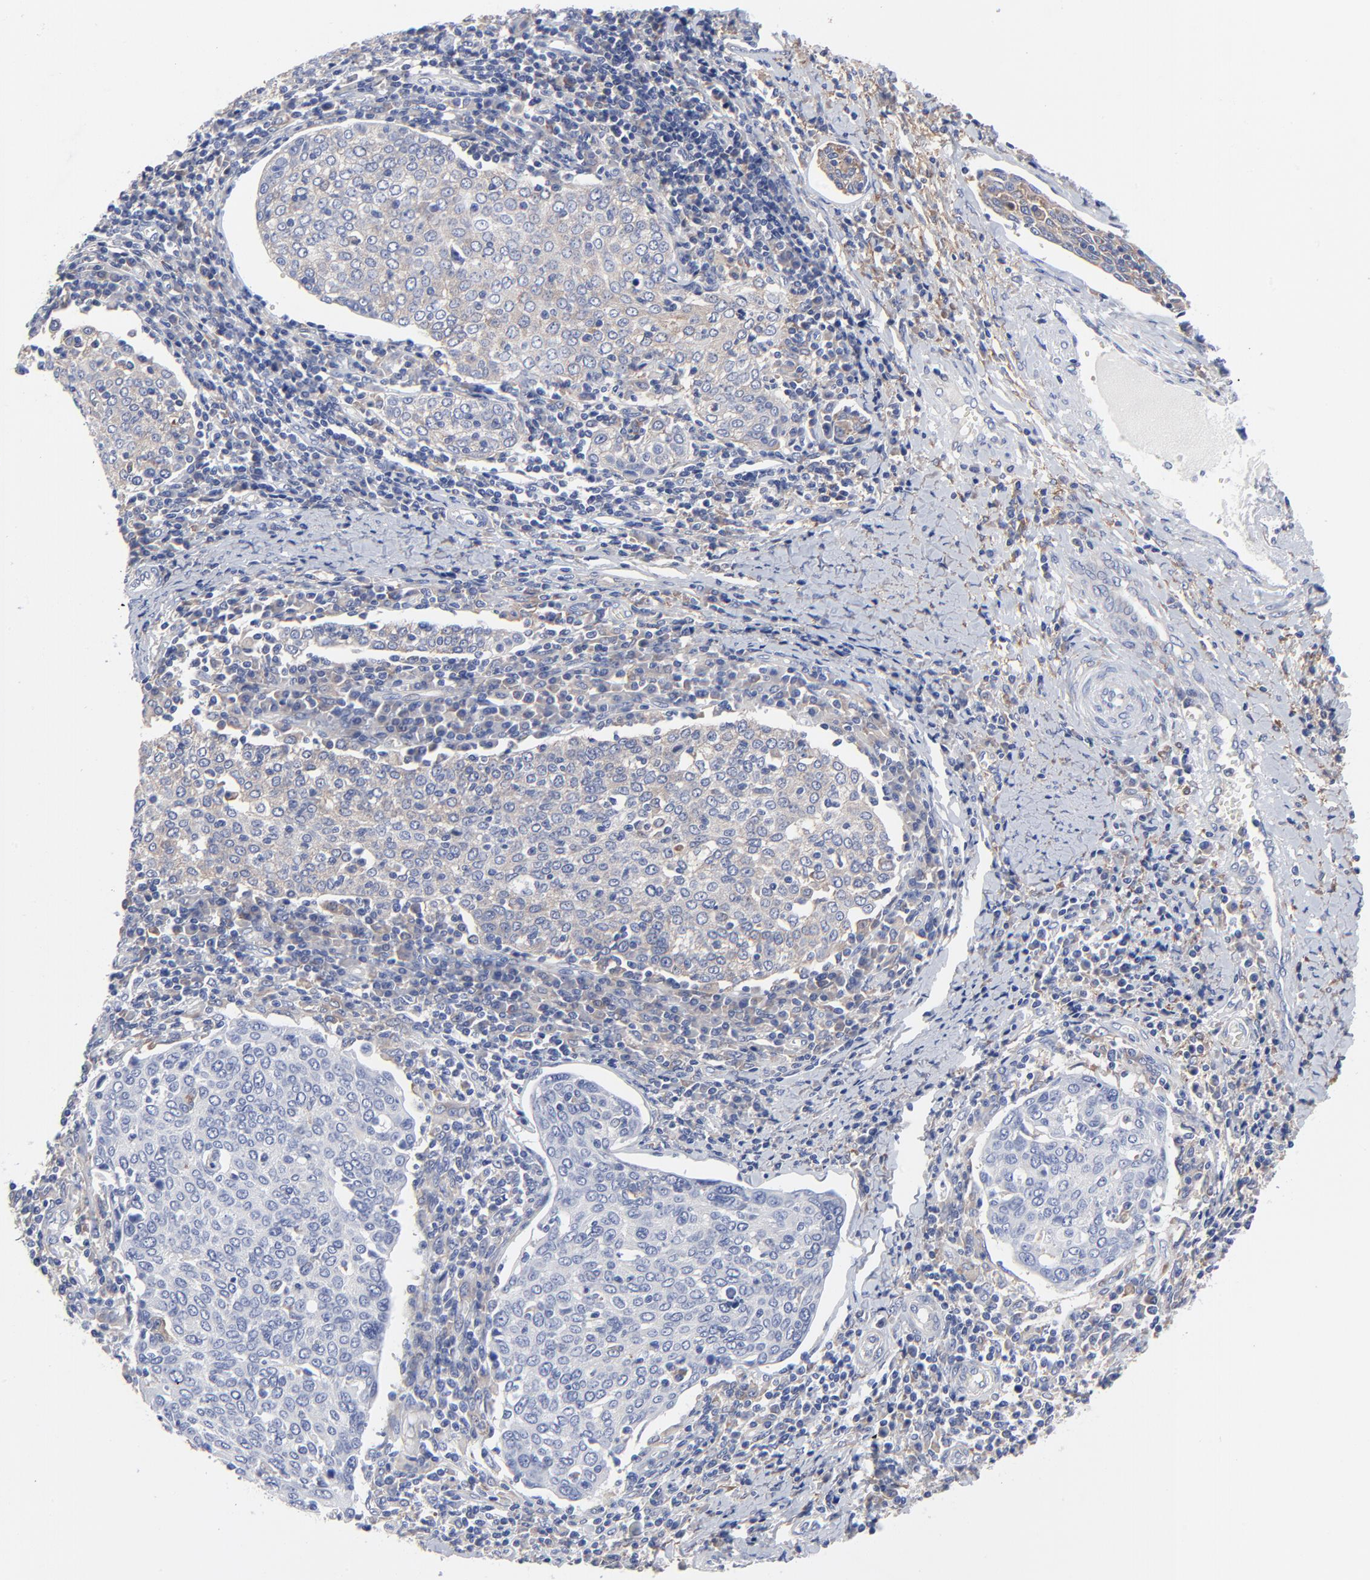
{"staining": {"intensity": "weak", "quantity": "25%-75%", "location": "cytoplasmic/membranous"}, "tissue": "cervical cancer", "cell_type": "Tumor cells", "image_type": "cancer", "snomed": [{"axis": "morphology", "description": "Squamous cell carcinoma, NOS"}, {"axis": "topography", "description": "Cervix"}], "caption": "Cervical cancer stained for a protein (brown) reveals weak cytoplasmic/membranous positive positivity in approximately 25%-75% of tumor cells.", "gene": "STAT2", "patient": {"sex": "female", "age": 40}}